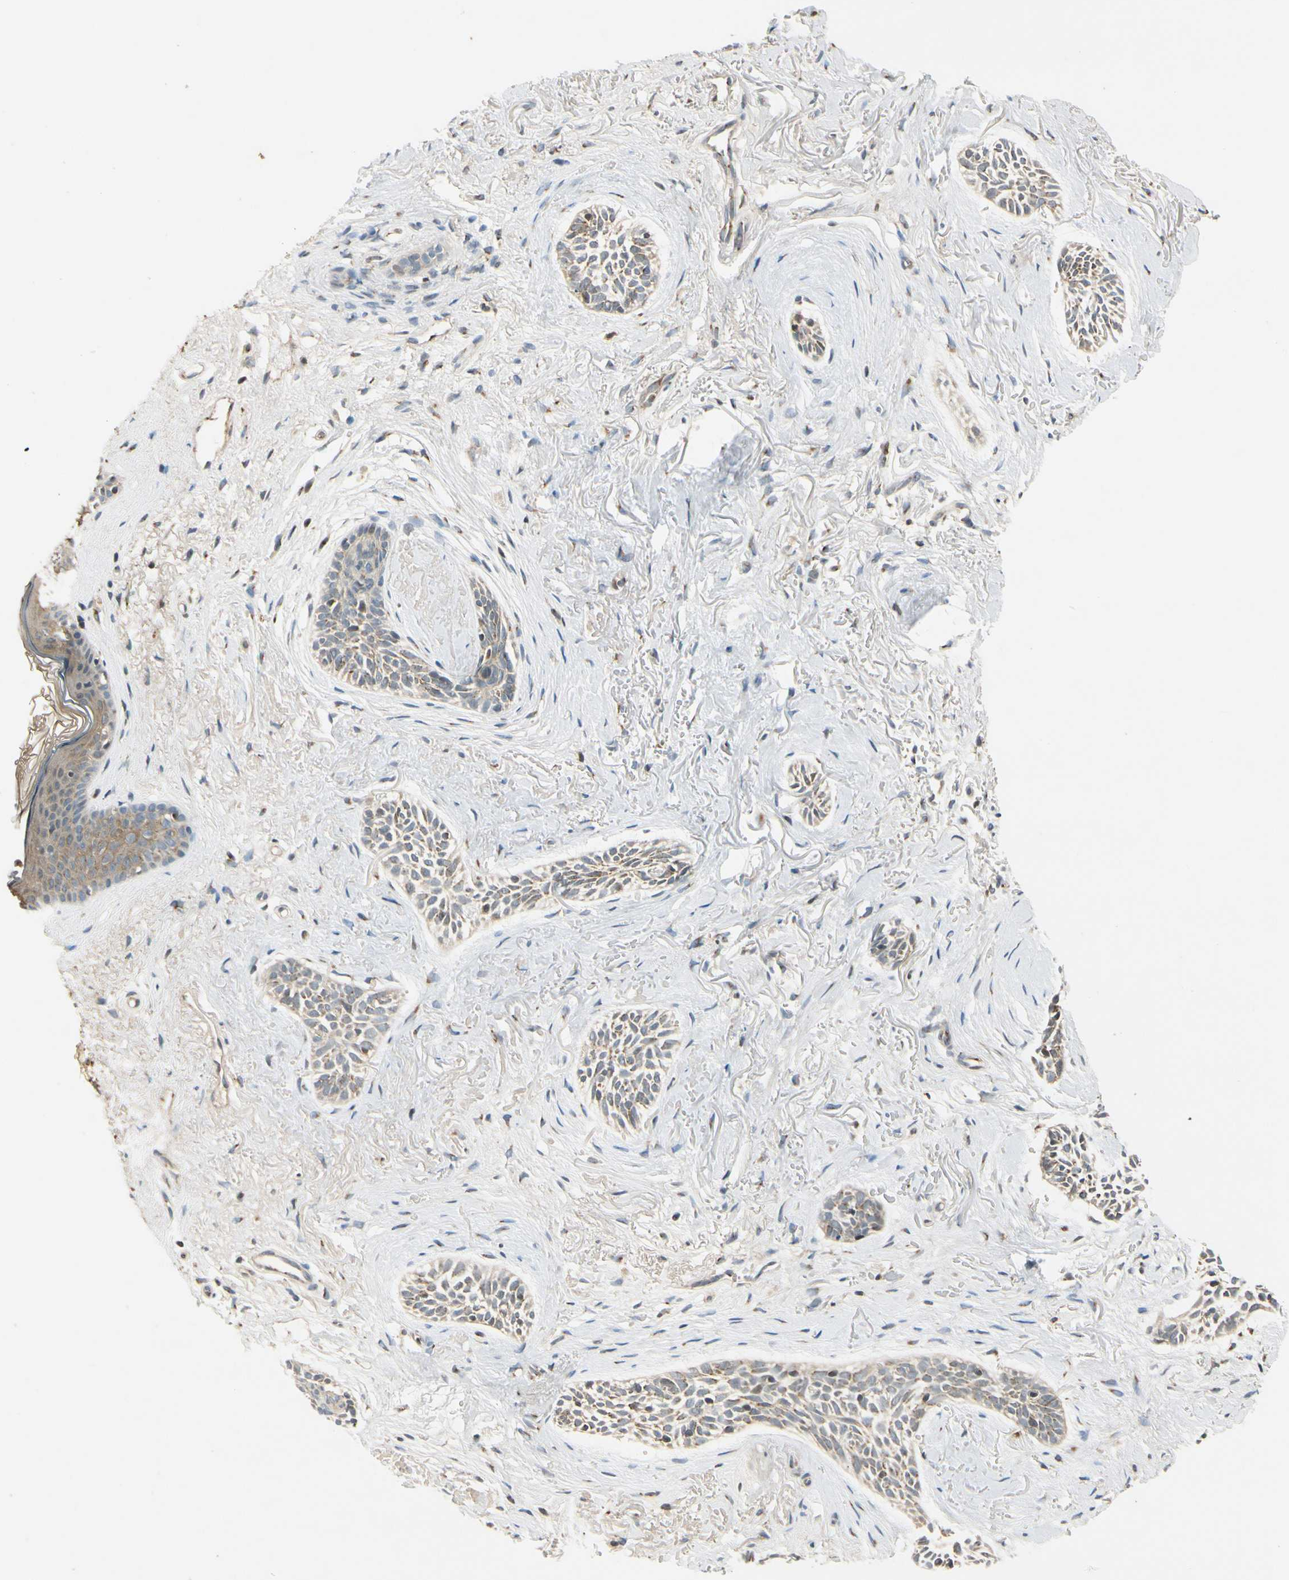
{"staining": {"intensity": "weak", "quantity": "<25%", "location": "cytoplasmic/membranous"}, "tissue": "skin cancer", "cell_type": "Tumor cells", "image_type": "cancer", "snomed": [{"axis": "morphology", "description": "Normal tissue, NOS"}, {"axis": "morphology", "description": "Basal cell carcinoma"}, {"axis": "topography", "description": "Skin"}], "caption": "Immunohistochemical staining of skin cancer reveals no significant expression in tumor cells.", "gene": "NEO1", "patient": {"sex": "female", "age": 84}}